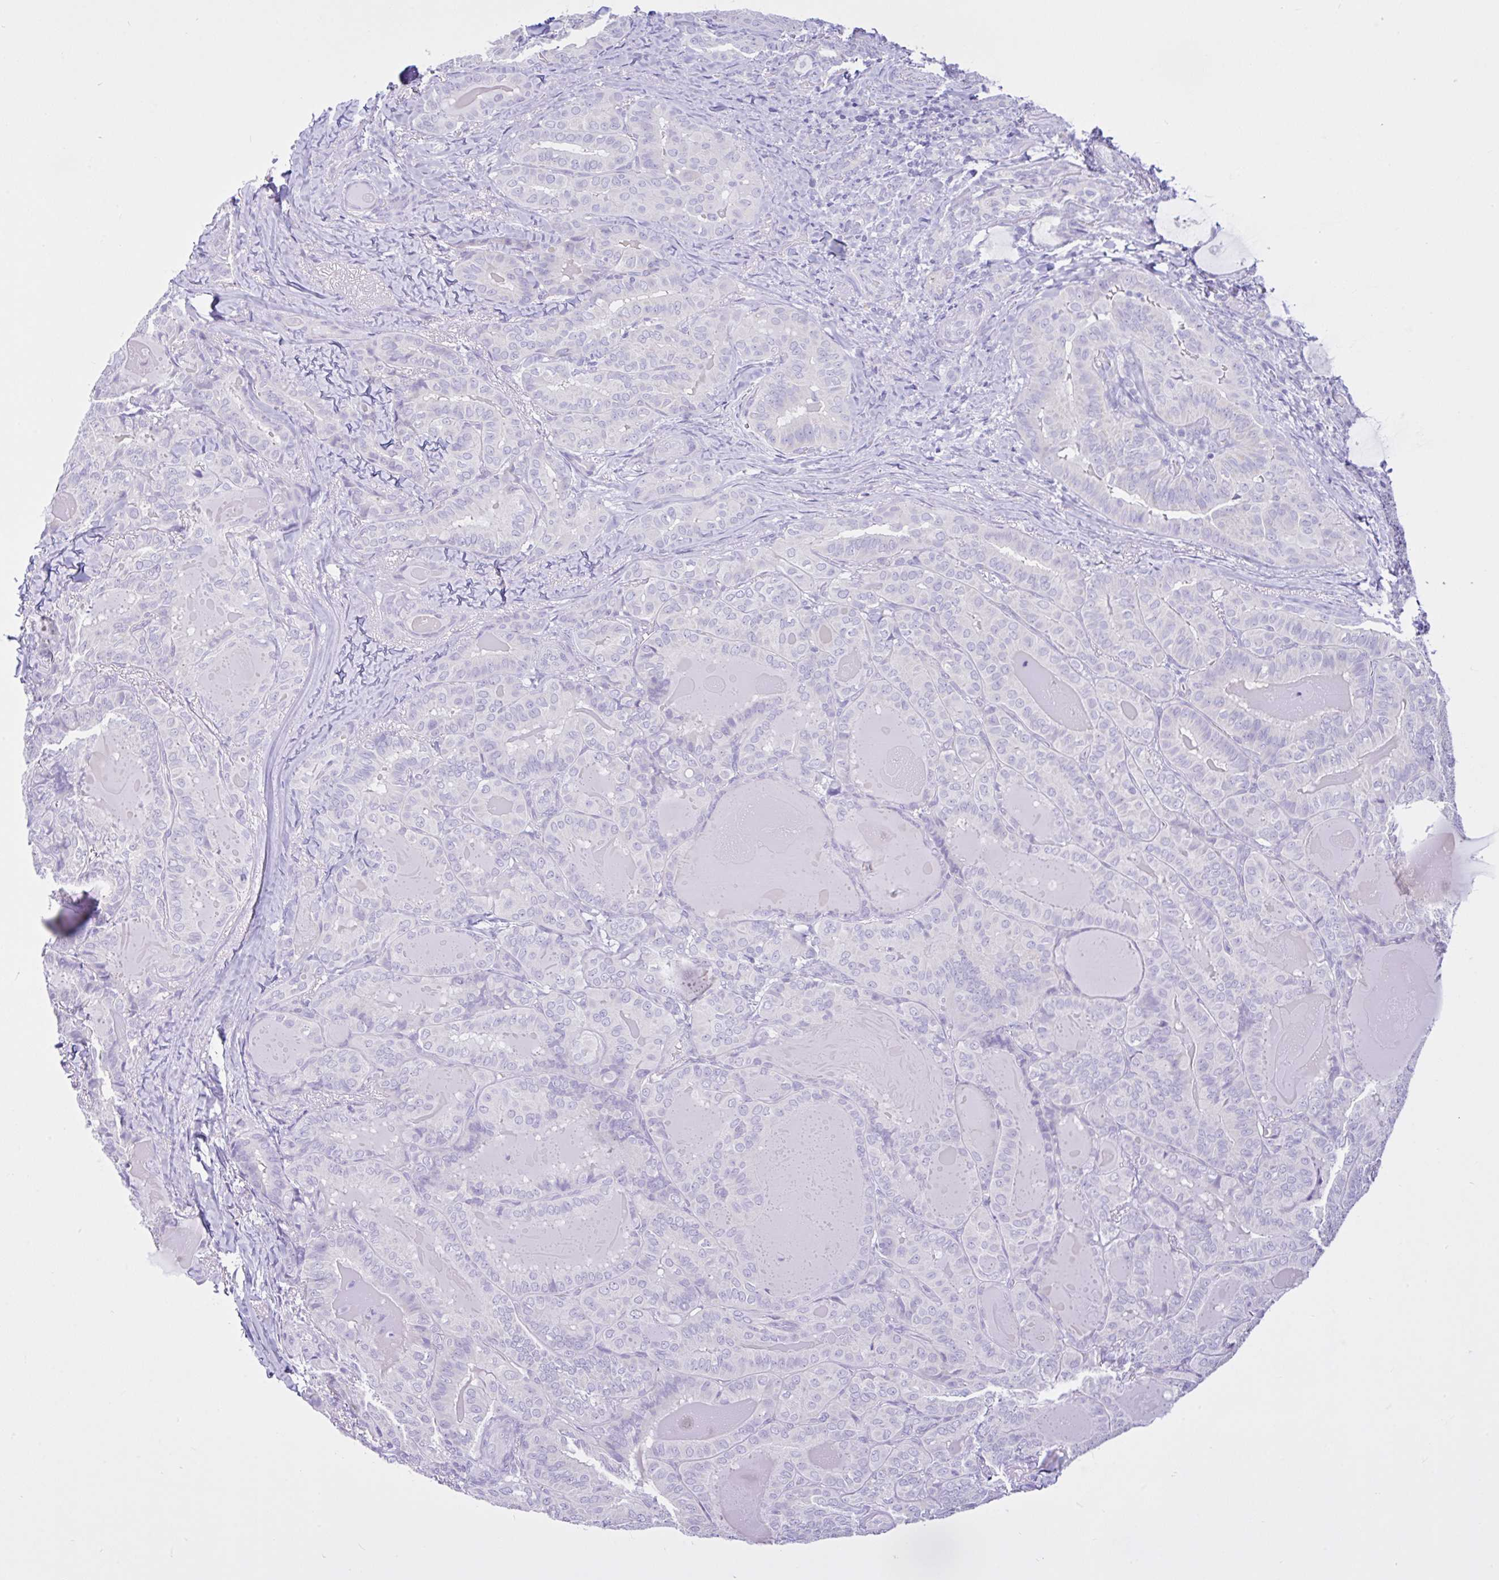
{"staining": {"intensity": "negative", "quantity": "none", "location": "none"}, "tissue": "thyroid cancer", "cell_type": "Tumor cells", "image_type": "cancer", "snomed": [{"axis": "morphology", "description": "Papillary adenocarcinoma, NOS"}, {"axis": "topography", "description": "Thyroid gland"}], "caption": "The immunohistochemistry (IHC) micrograph has no significant positivity in tumor cells of papillary adenocarcinoma (thyroid) tissue.", "gene": "CYP19A1", "patient": {"sex": "female", "age": 68}}